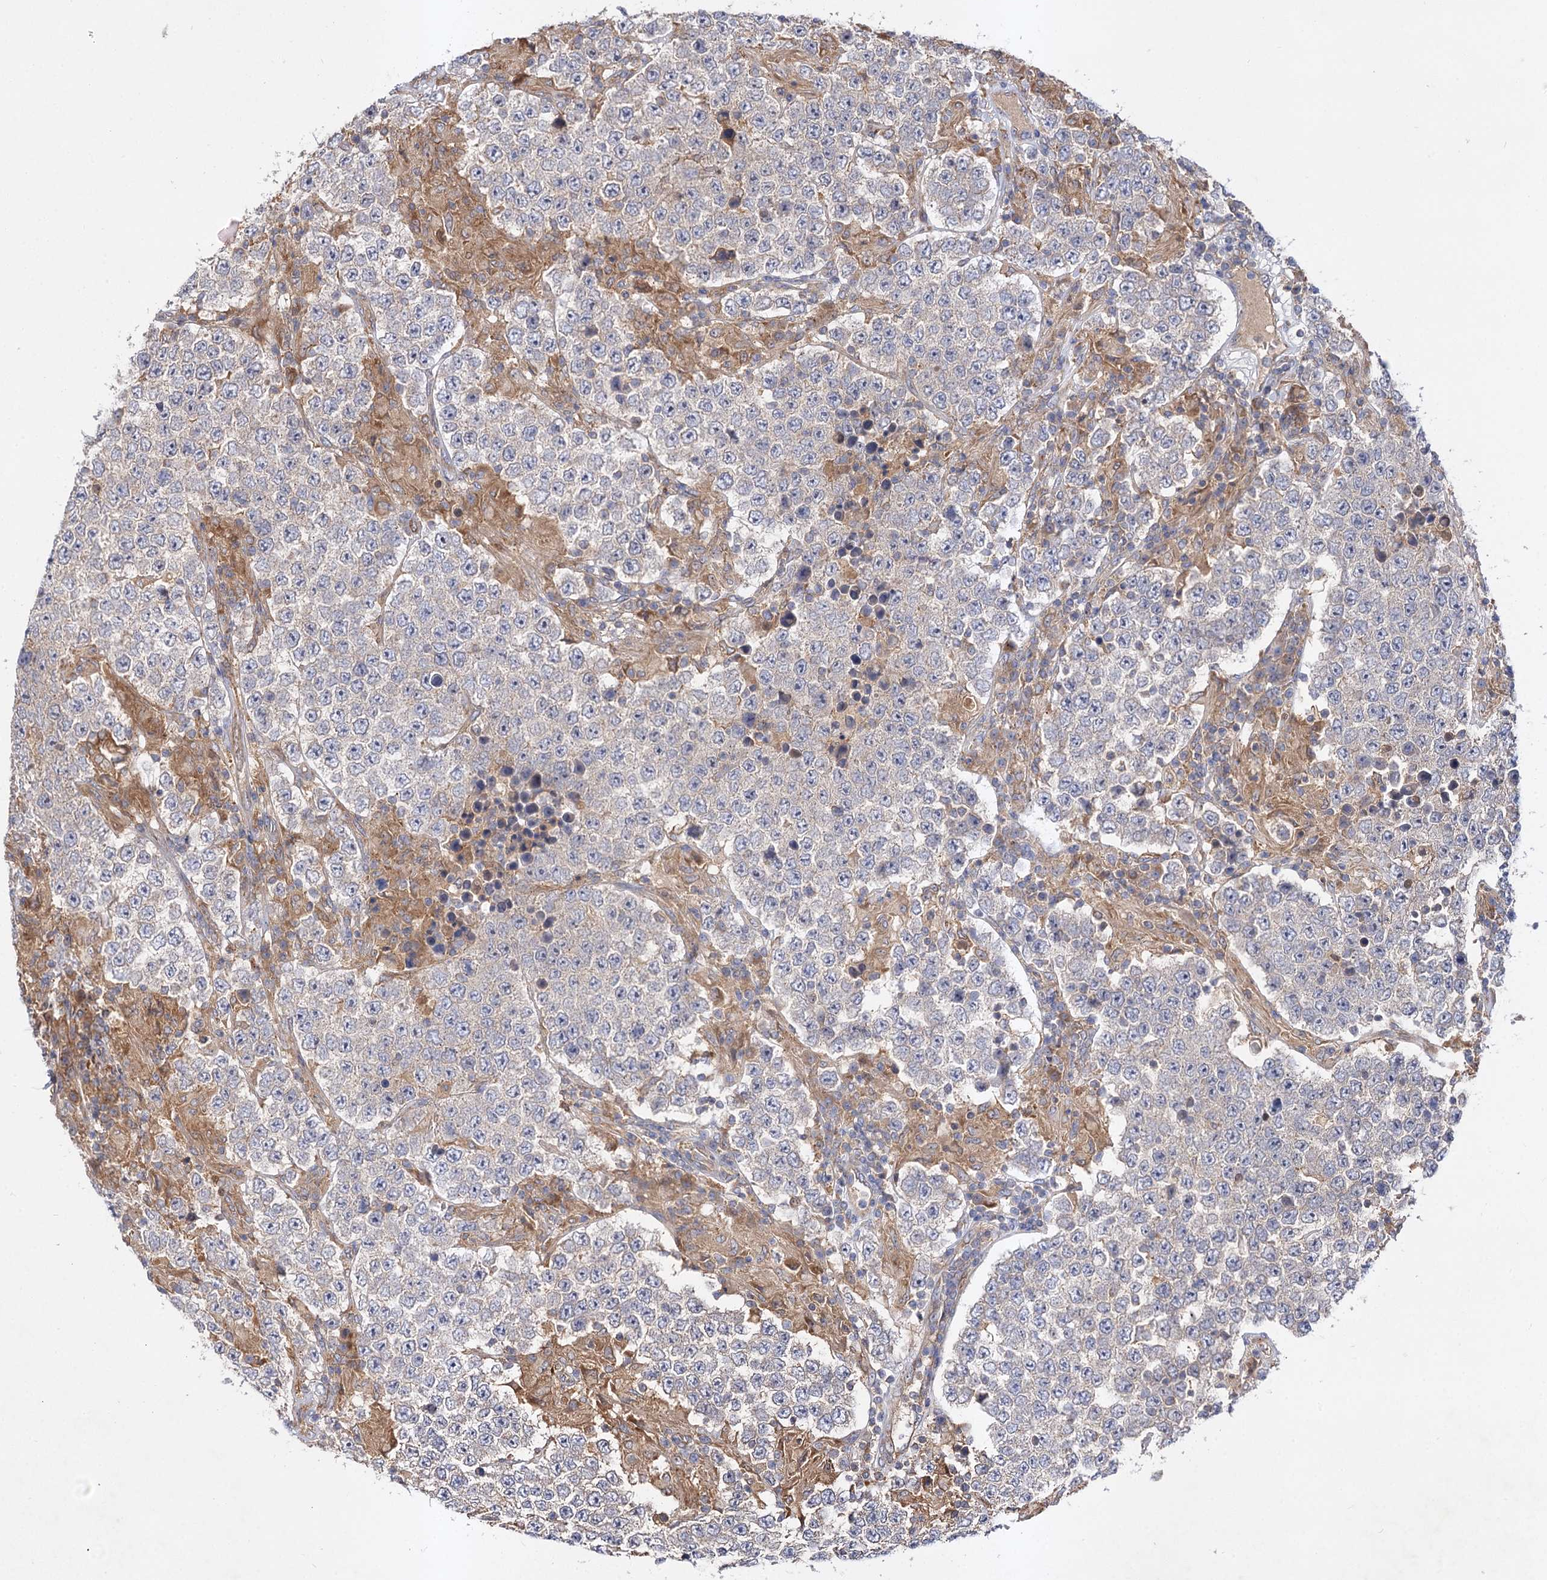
{"staining": {"intensity": "negative", "quantity": "none", "location": "none"}, "tissue": "testis cancer", "cell_type": "Tumor cells", "image_type": "cancer", "snomed": [{"axis": "morphology", "description": "Normal tissue, NOS"}, {"axis": "morphology", "description": "Urothelial carcinoma, High grade"}, {"axis": "morphology", "description": "Seminoma, NOS"}, {"axis": "morphology", "description": "Carcinoma, Embryonal, NOS"}, {"axis": "topography", "description": "Urinary bladder"}, {"axis": "topography", "description": "Testis"}], "caption": "High magnification brightfield microscopy of embryonal carcinoma (testis) stained with DAB (3,3'-diaminobenzidine) (brown) and counterstained with hematoxylin (blue): tumor cells show no significant staining. (Brightfield microscopy of DAB IHC at high magnification).", "gene": "PATL1", "patient": {"sex": "male", "age": 41}}